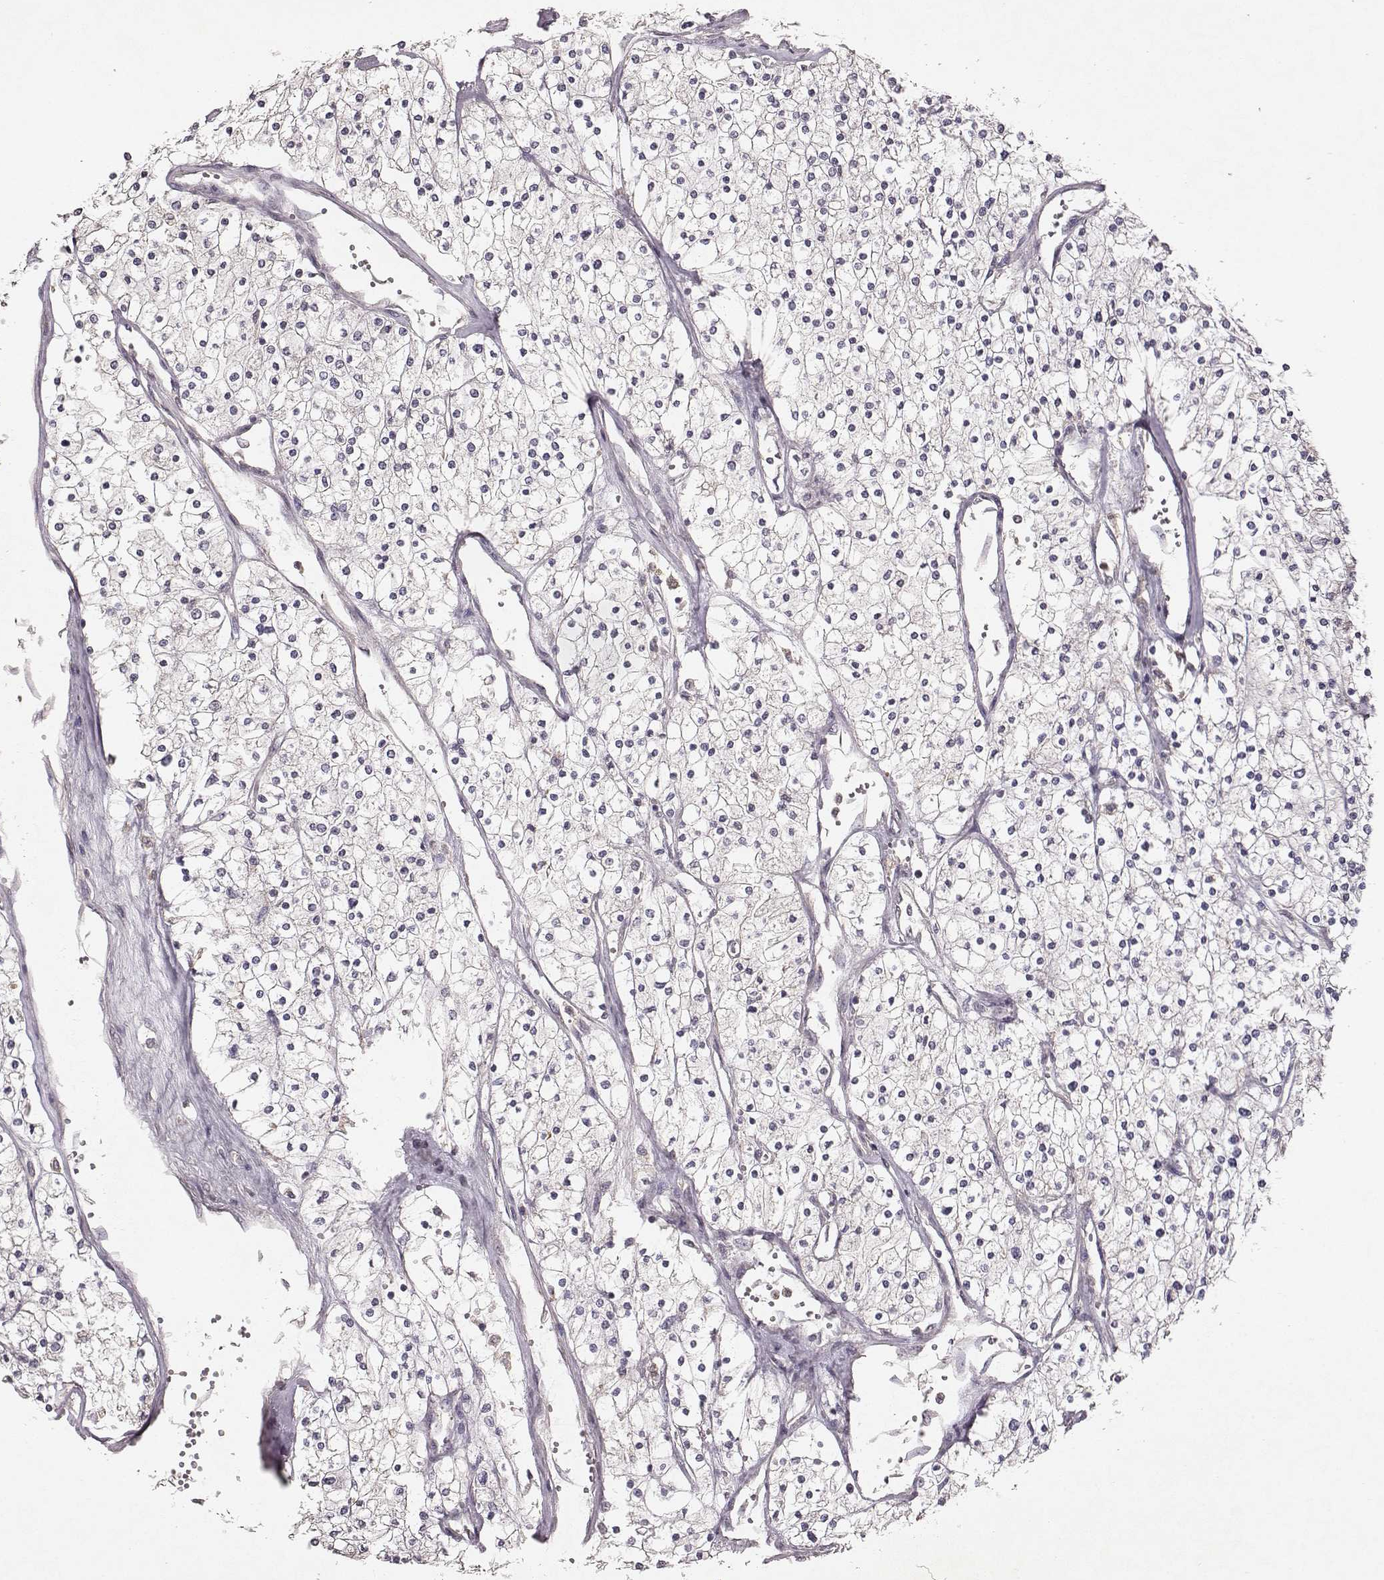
{"staining": {"intensity": "negative", "quantity": "none", "location": "none"}, "tissue": "renal cancer", "cell_type": "Tumor cells", "image_type": "cancer", "snomed": [{"axis": "morphology", "description": "Adenocarcinoma, NOS"}, {"axis": "topography", "description": "Kidney"}], "caption": "Immunohistochemistry histopathology image of renal cancer (adenocarcinoma) stained for a protein (brown), which shows no staining in tumor cells.", "gene": "VPS26A", "patient": {"sex": "male", "age": 80}}